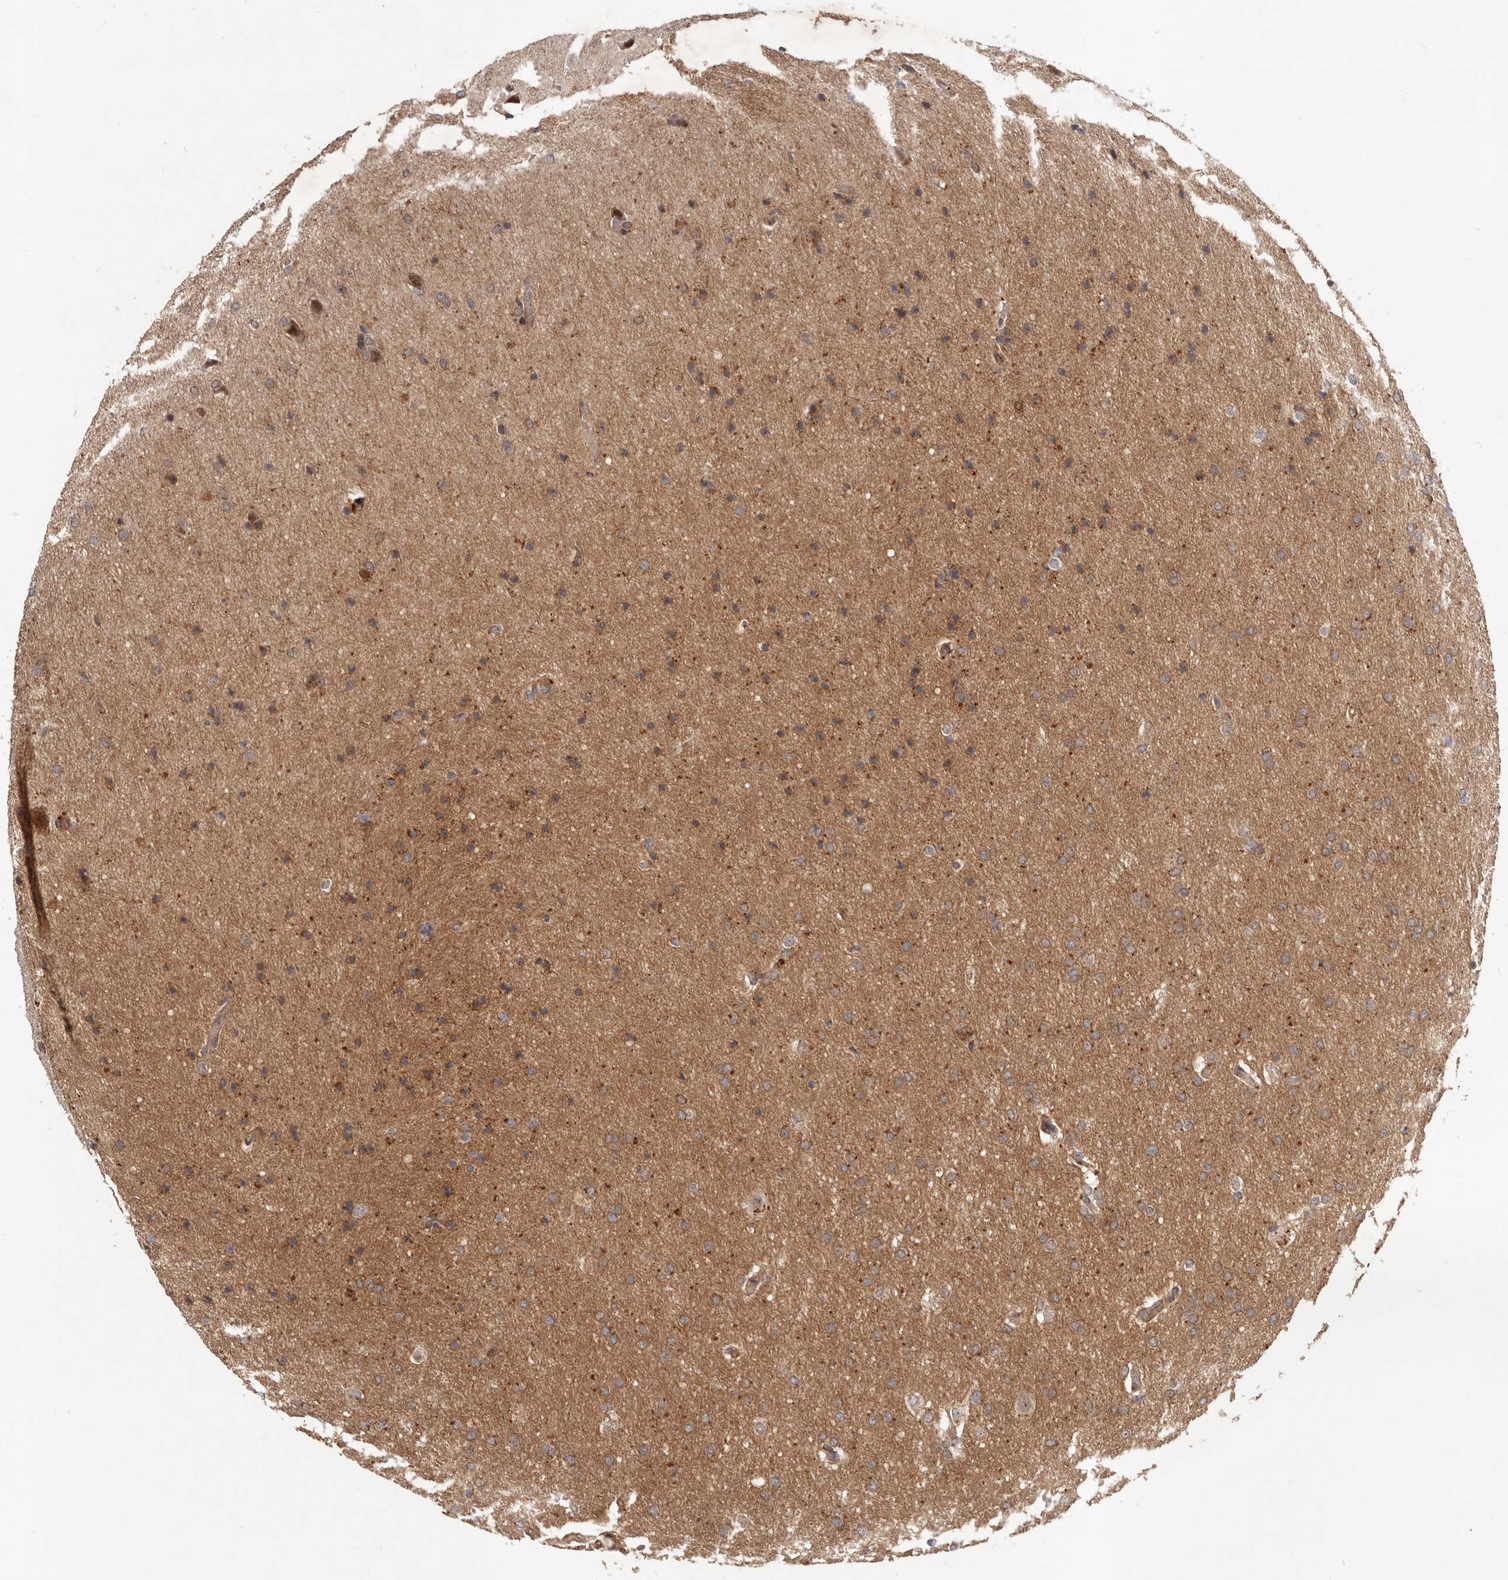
{"staining": {"intensity": "moderate", "quantity": ">75%", "location": "cytoplasmic/membranous"}, "tissue": "glioma", "cell_type": "Tumor cells", "image_type": "cancer", "snomed": [{"axis": "morphology", "description": "Glioma, malignant, Low grade"}, {"axis": "topography", "description": "Brain"}], "caption": "Human glioma stained with a brown dye demonstrates moderate cytoplasmic/membranous positive staining in approximately >75% of tumor cells.", "gene": "GLIPR2", "patient": {"sex": "female", "age": 37}}